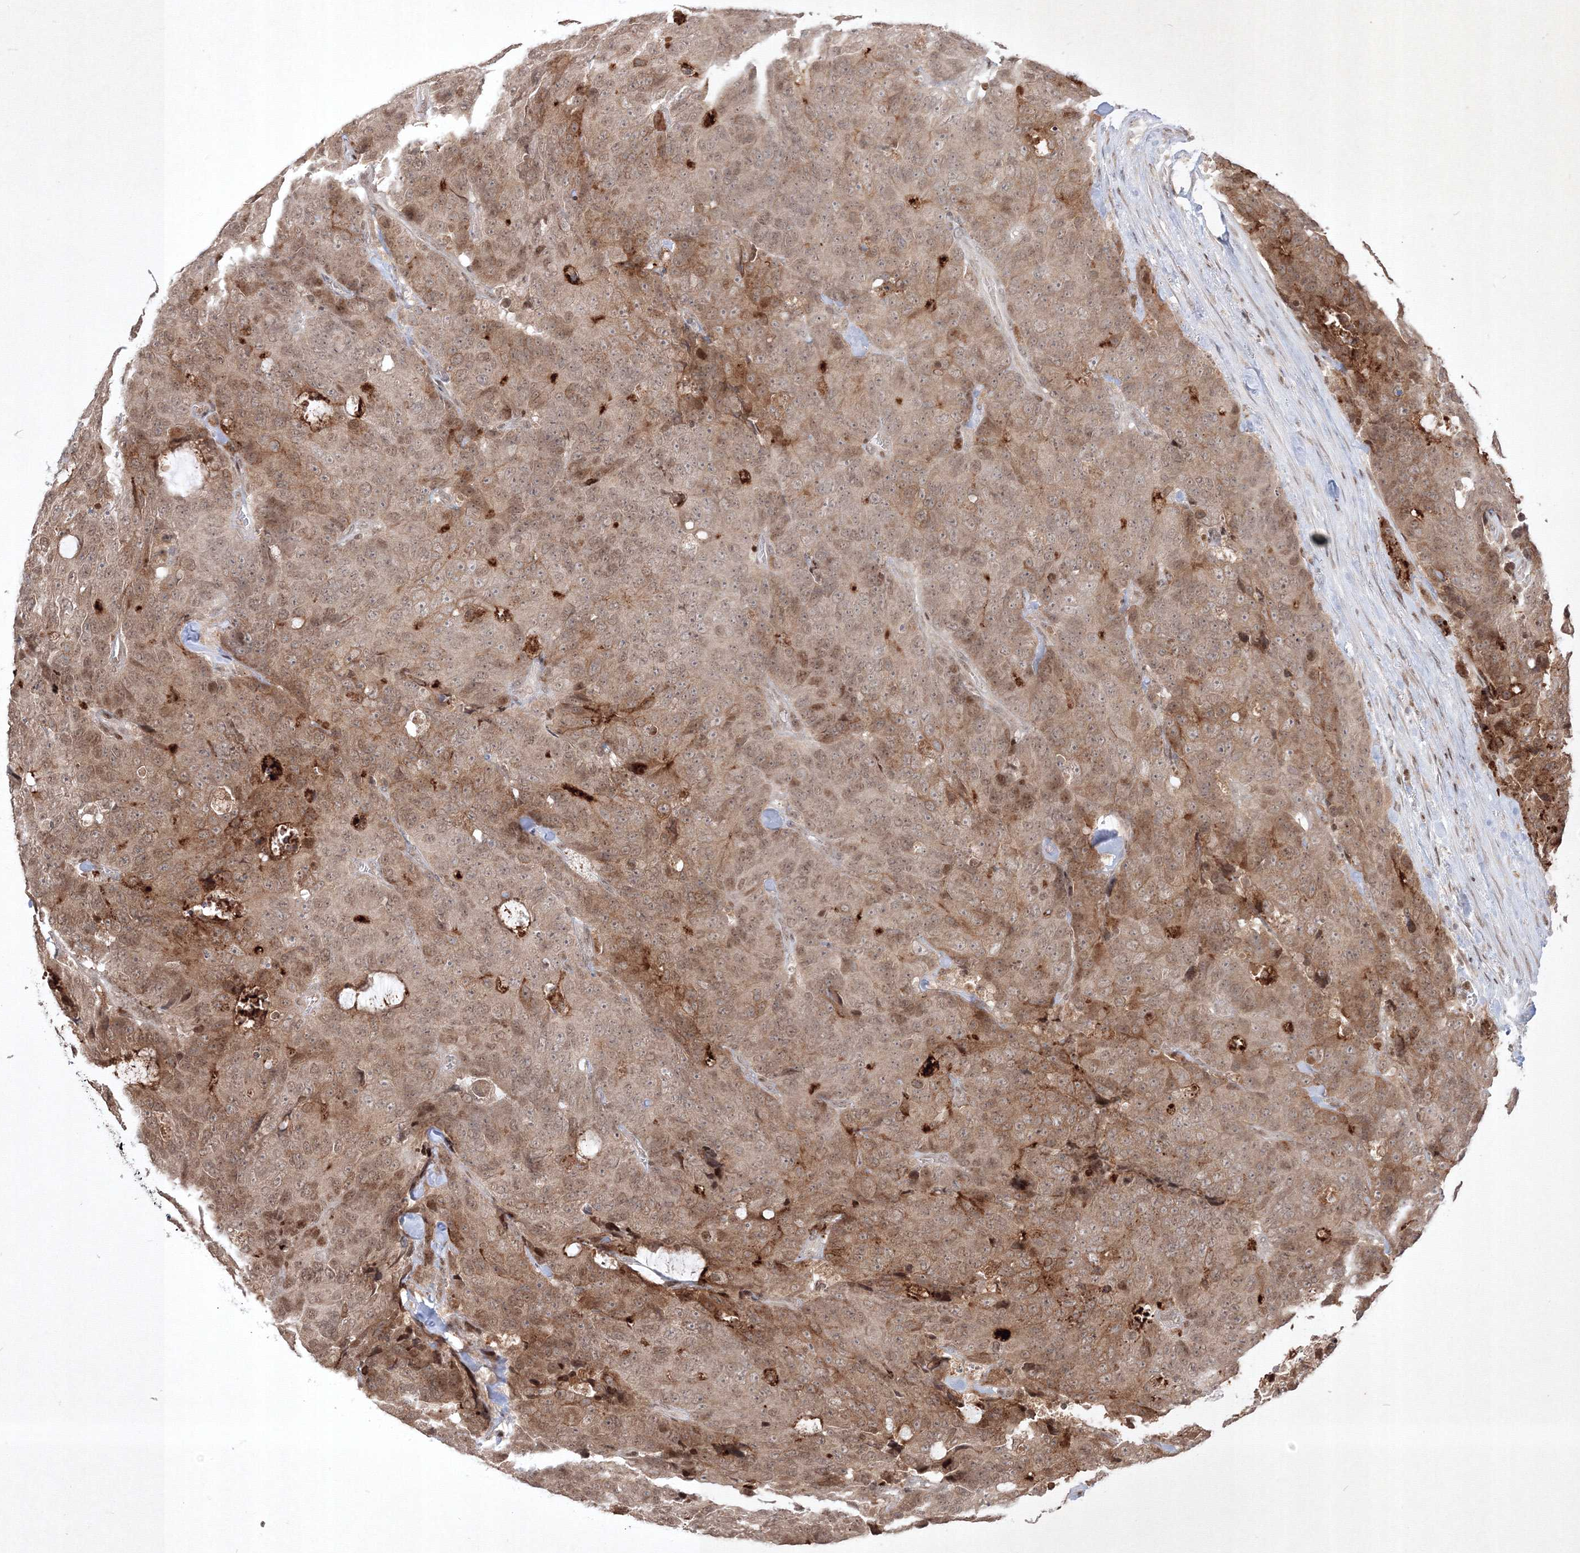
{"staining": {"intensity": "moderate", "quantity": ">75%", "location": "cytoplasmic/membranous,nuclear"}, "tissue": "colorectal cancer", "cell_type": "Tumor cells", "image_type": "cancer", "snomed": [{"axis": "morphology", "description": "Adenocarcinoma, NOS"}, {"axis": "topography", "description": "Colon"}], "caption": "Protein staining of adenocarcinoma (colorectal) tissue displays moderate cytoplasmic/membranous and nuclear positivity in approximately >75% of tumor cells.", "gene": "TAB1", "patient": {"sex": "female", "age": 86}}